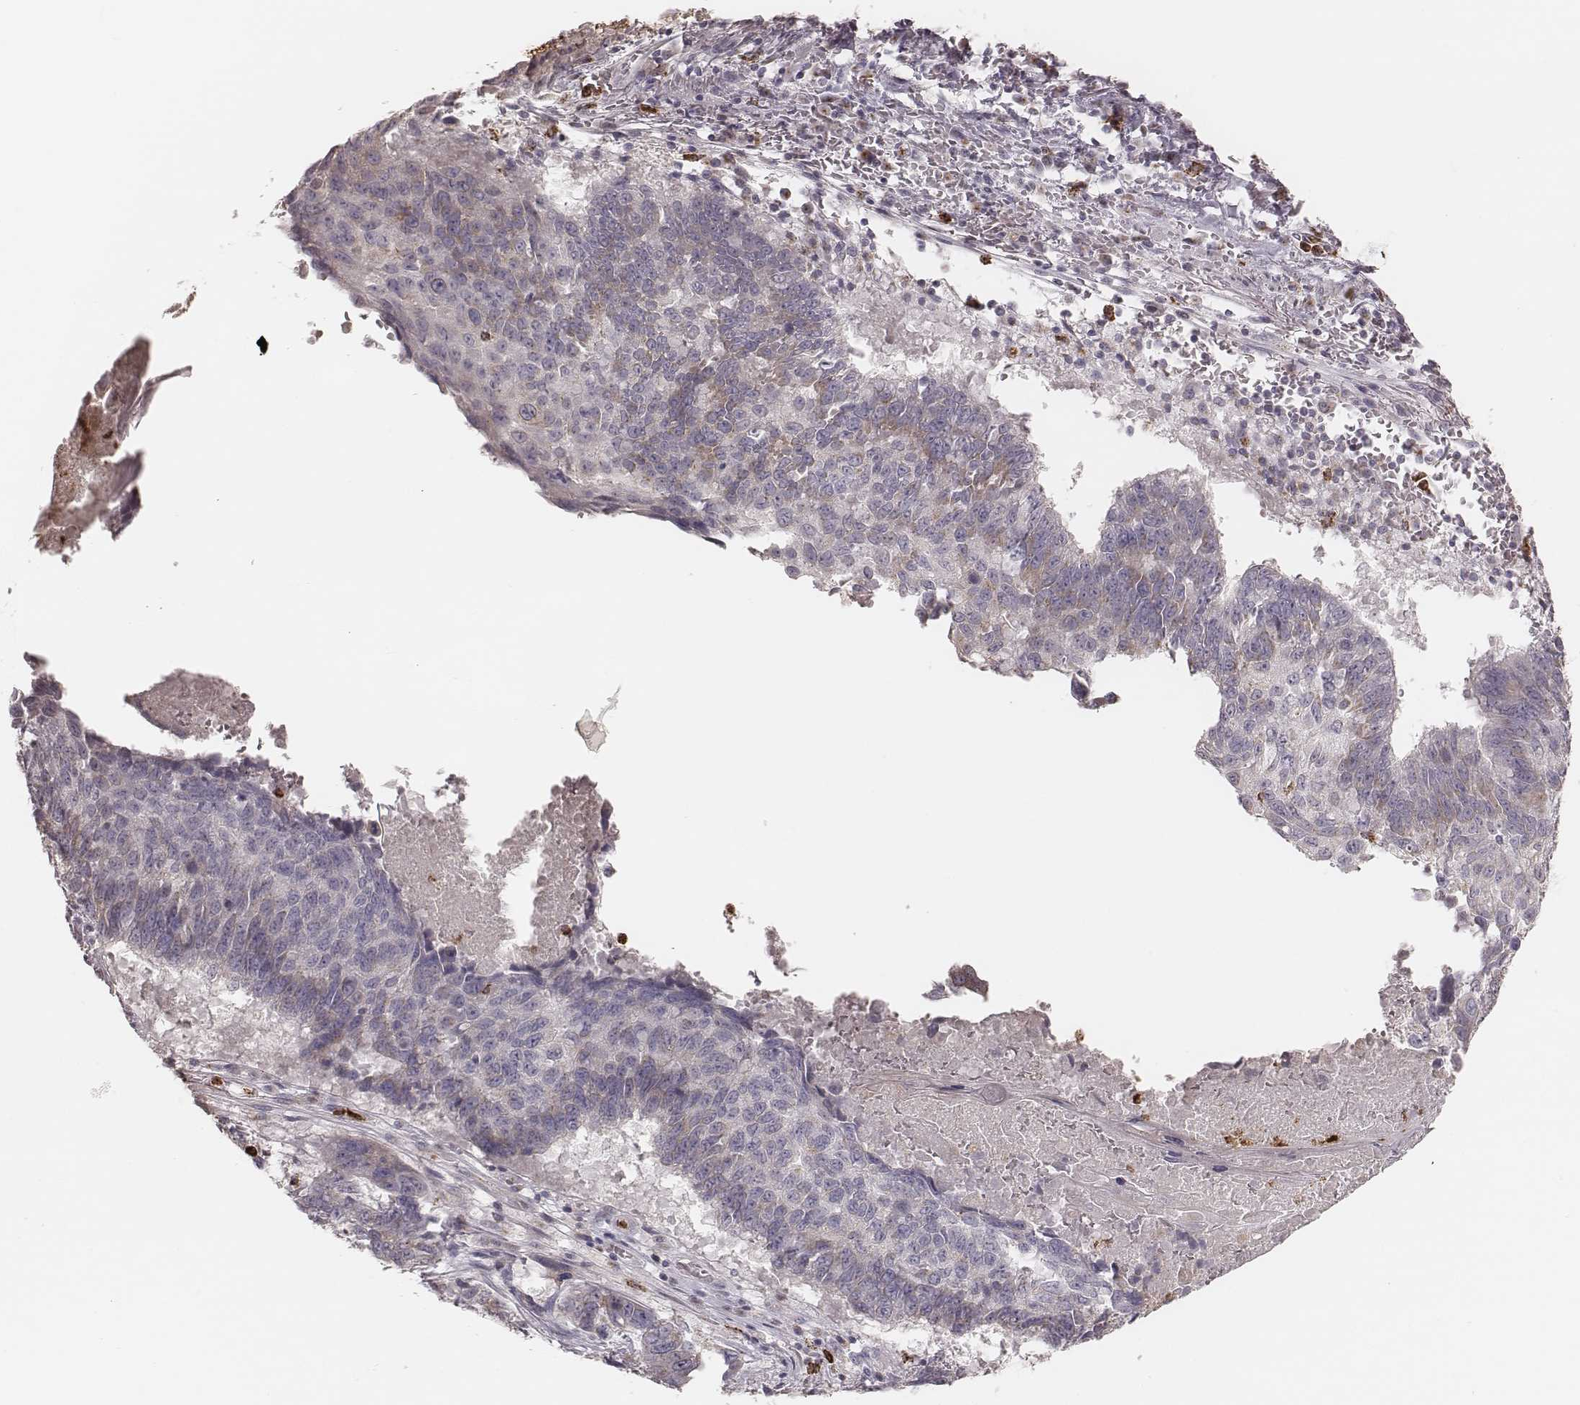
{"staining": {"intensity": "weak", "quantity": "<25%", "location": "cytoplasmic/membranous"}, "tissue": "lung cancer", "cell_type": "Tumor cells", "image_type": "cancer", "snomed": [{"axis": "morphology", "description": "Squamous cell carcinoma, NOS"}, {"axis": "topography", "description": "Lung"}], "caption": "Tumor cells show no significant expression in lung cancer (squamous cell carcinoma).", "gene": "ABCA7", "patient": {"sex": "male", "age": 73}}